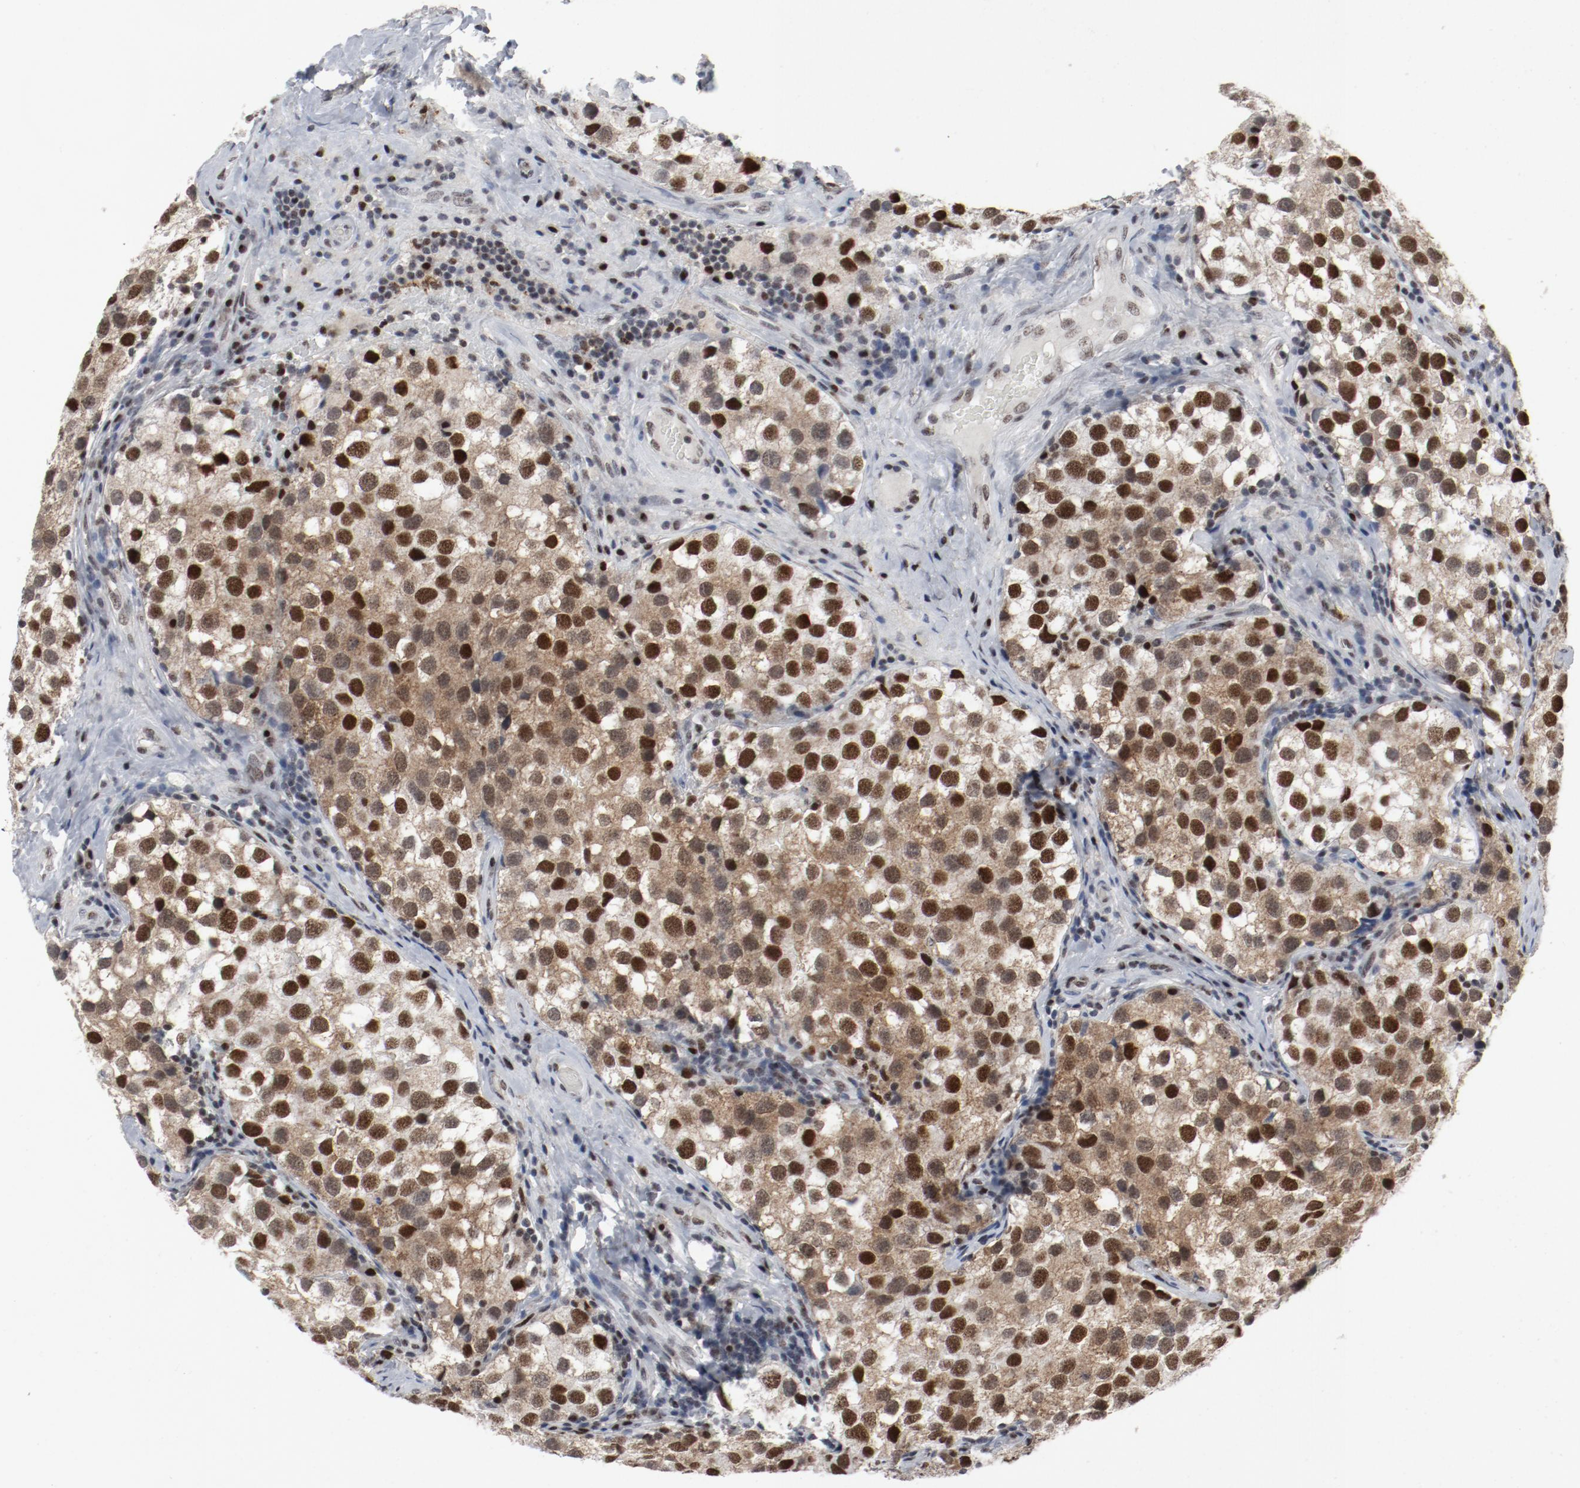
{"staining": {"intensity": "strong", "quantity": ">75%", "location": "cytoplasmic/membranous,nuclear"}, "tissue": "testis cancer", "cell_type": "Tumor cells", "image_type": "cancer", "snomed": [{"axis": "morphology", "description": "Seminoma, NOS"}, {"axis": "topography", "description": "Testis"}], "caption": "IHC of seminoma (testis) reveals high levels of strong cytoplasmic/membranous and nuclear staining in about >75% of tumor cells. The protein of interest is stained brown, and the nuclei are stained in blue (DAB (3,3'-diaminobenzidine) IHC with brightfield microscopy, high magnification).", "gene": "JMJD6", "patient": {"sex": "male", "age": 39}}